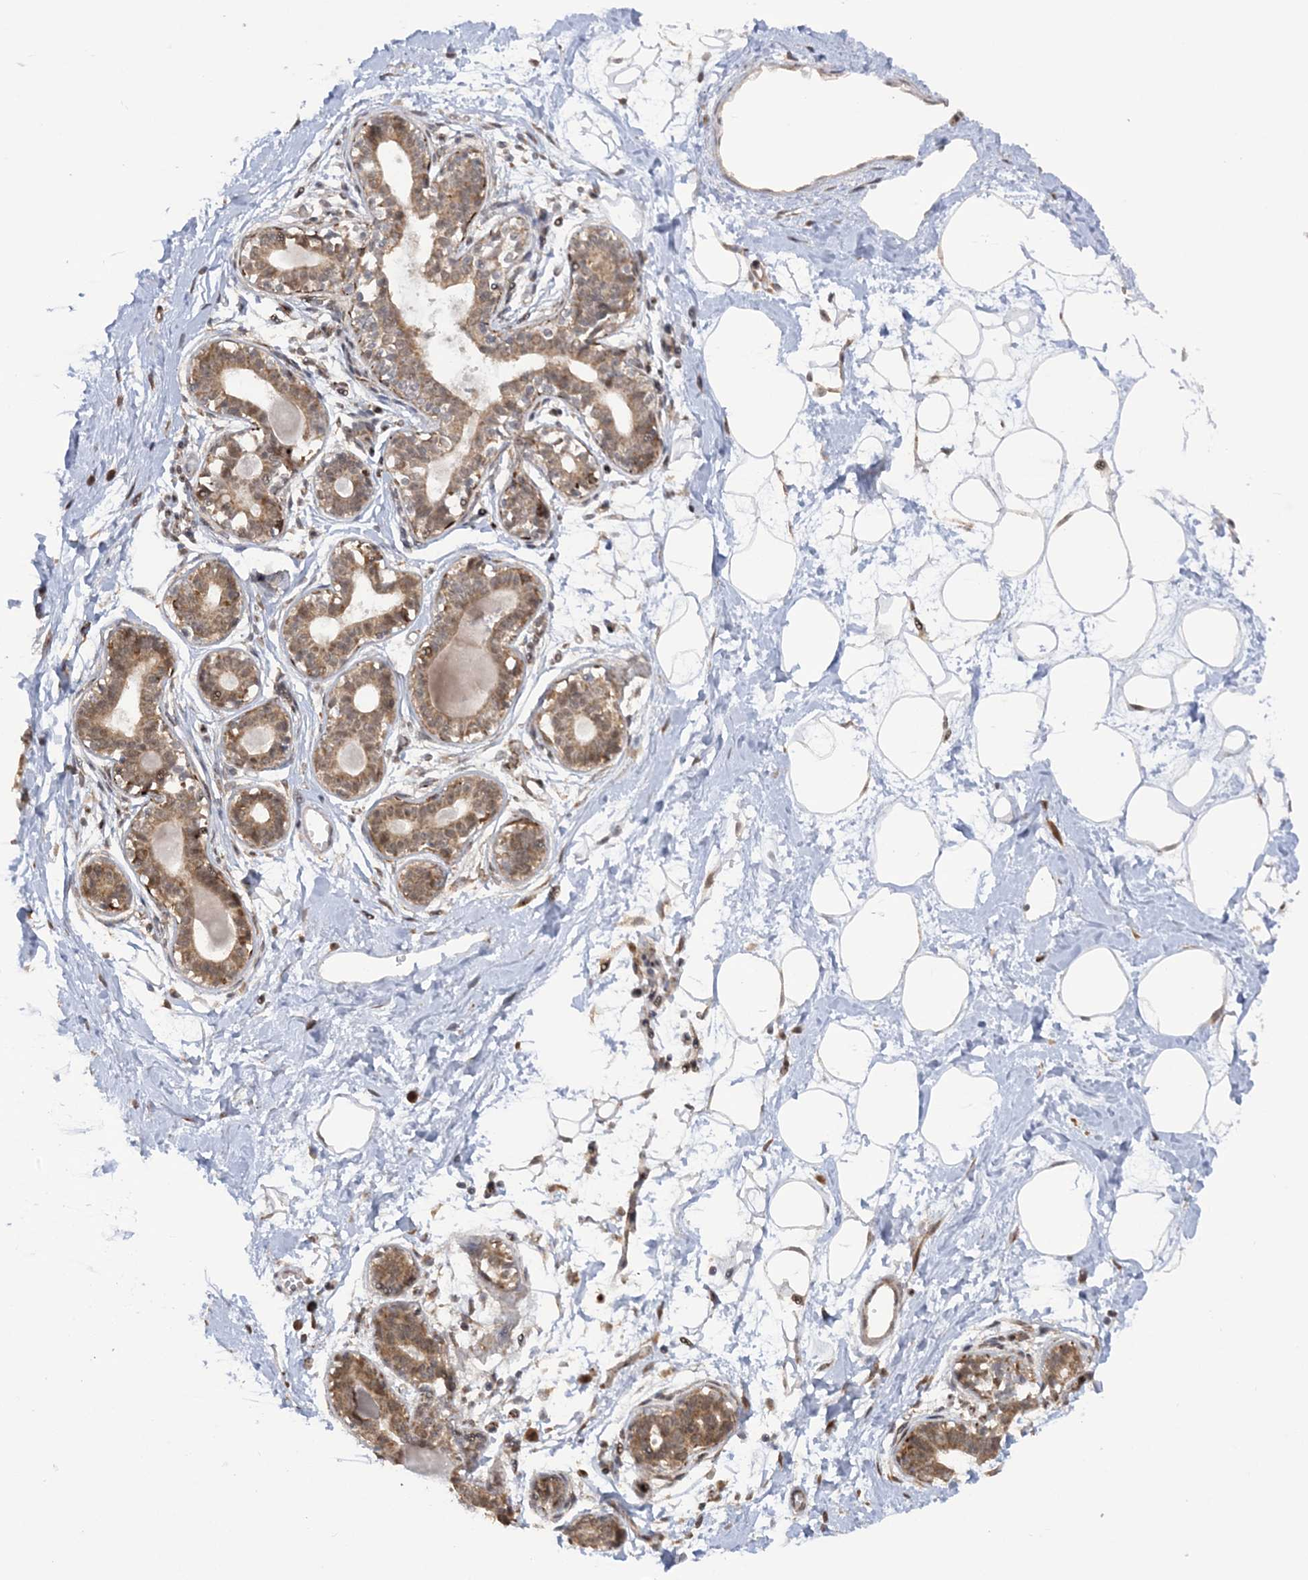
{"staining": {"intensity": "weak", "quantity": ">75%", "location": "cytoplasmic/membranous"}, "tissue": "breast", "cell_type": "Adipocytes", "image_type": "normal", "snomed": [{"axis": "morphology", "description": "Normal tissue, NOS"}, {"axis": "topography", "description": "Breast"}], "caption": "High-magnification brightfield microscopy of normal breast stained with DAB (3,3'-diaminobenzidine) (brown) and counterstained with hematoxylin (blue). adipocytes exhibit weak cytoplasmic/membranous positivity is present in about>75% of cells.", "gene": "MRPL47", "patient": {"sex": "female", "age": 45}}